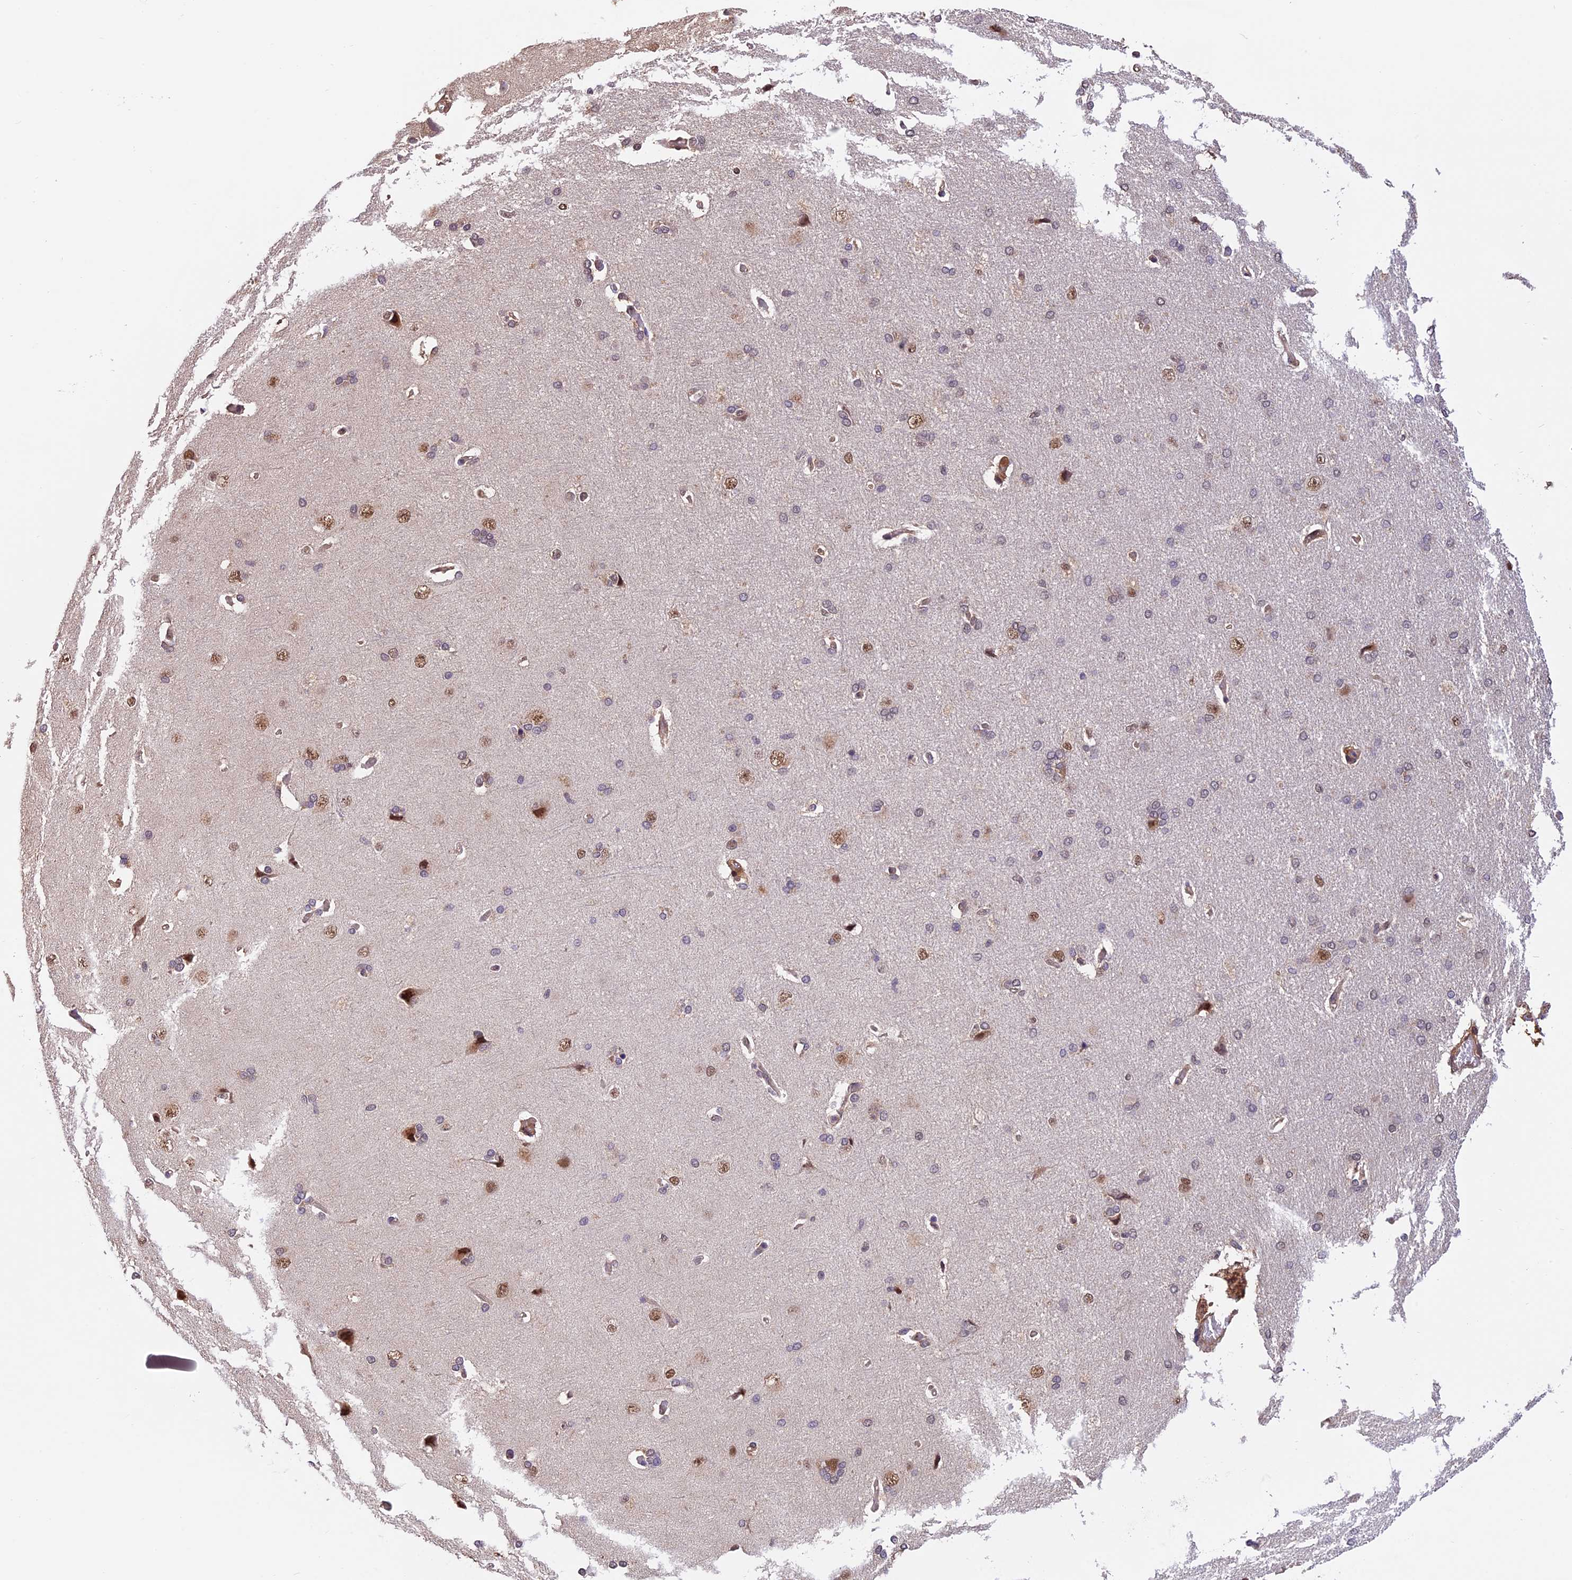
{"staining": {"intensity": "moderate", "quantity": ">75%", "location": "cytoplasmic/membranous"}, "tissue": "cerebral cortex", "cell_type": "Endothelial cells", "image_type": "normal", "snomed": [{"axis": "morphology", "description": "Normal tissue, NOS"}, {"axis": "topography", "description": "Cerebral cortex"}], "caption": "About >75% of endothelial cells in benign human cerebral cortex exhibit moderate cytoplasmic/membranous protein positivity as visualized by brown immunohistochemical staining.", "gene": "PSMB3", "patient": {"sex": "male", "age": 62}}